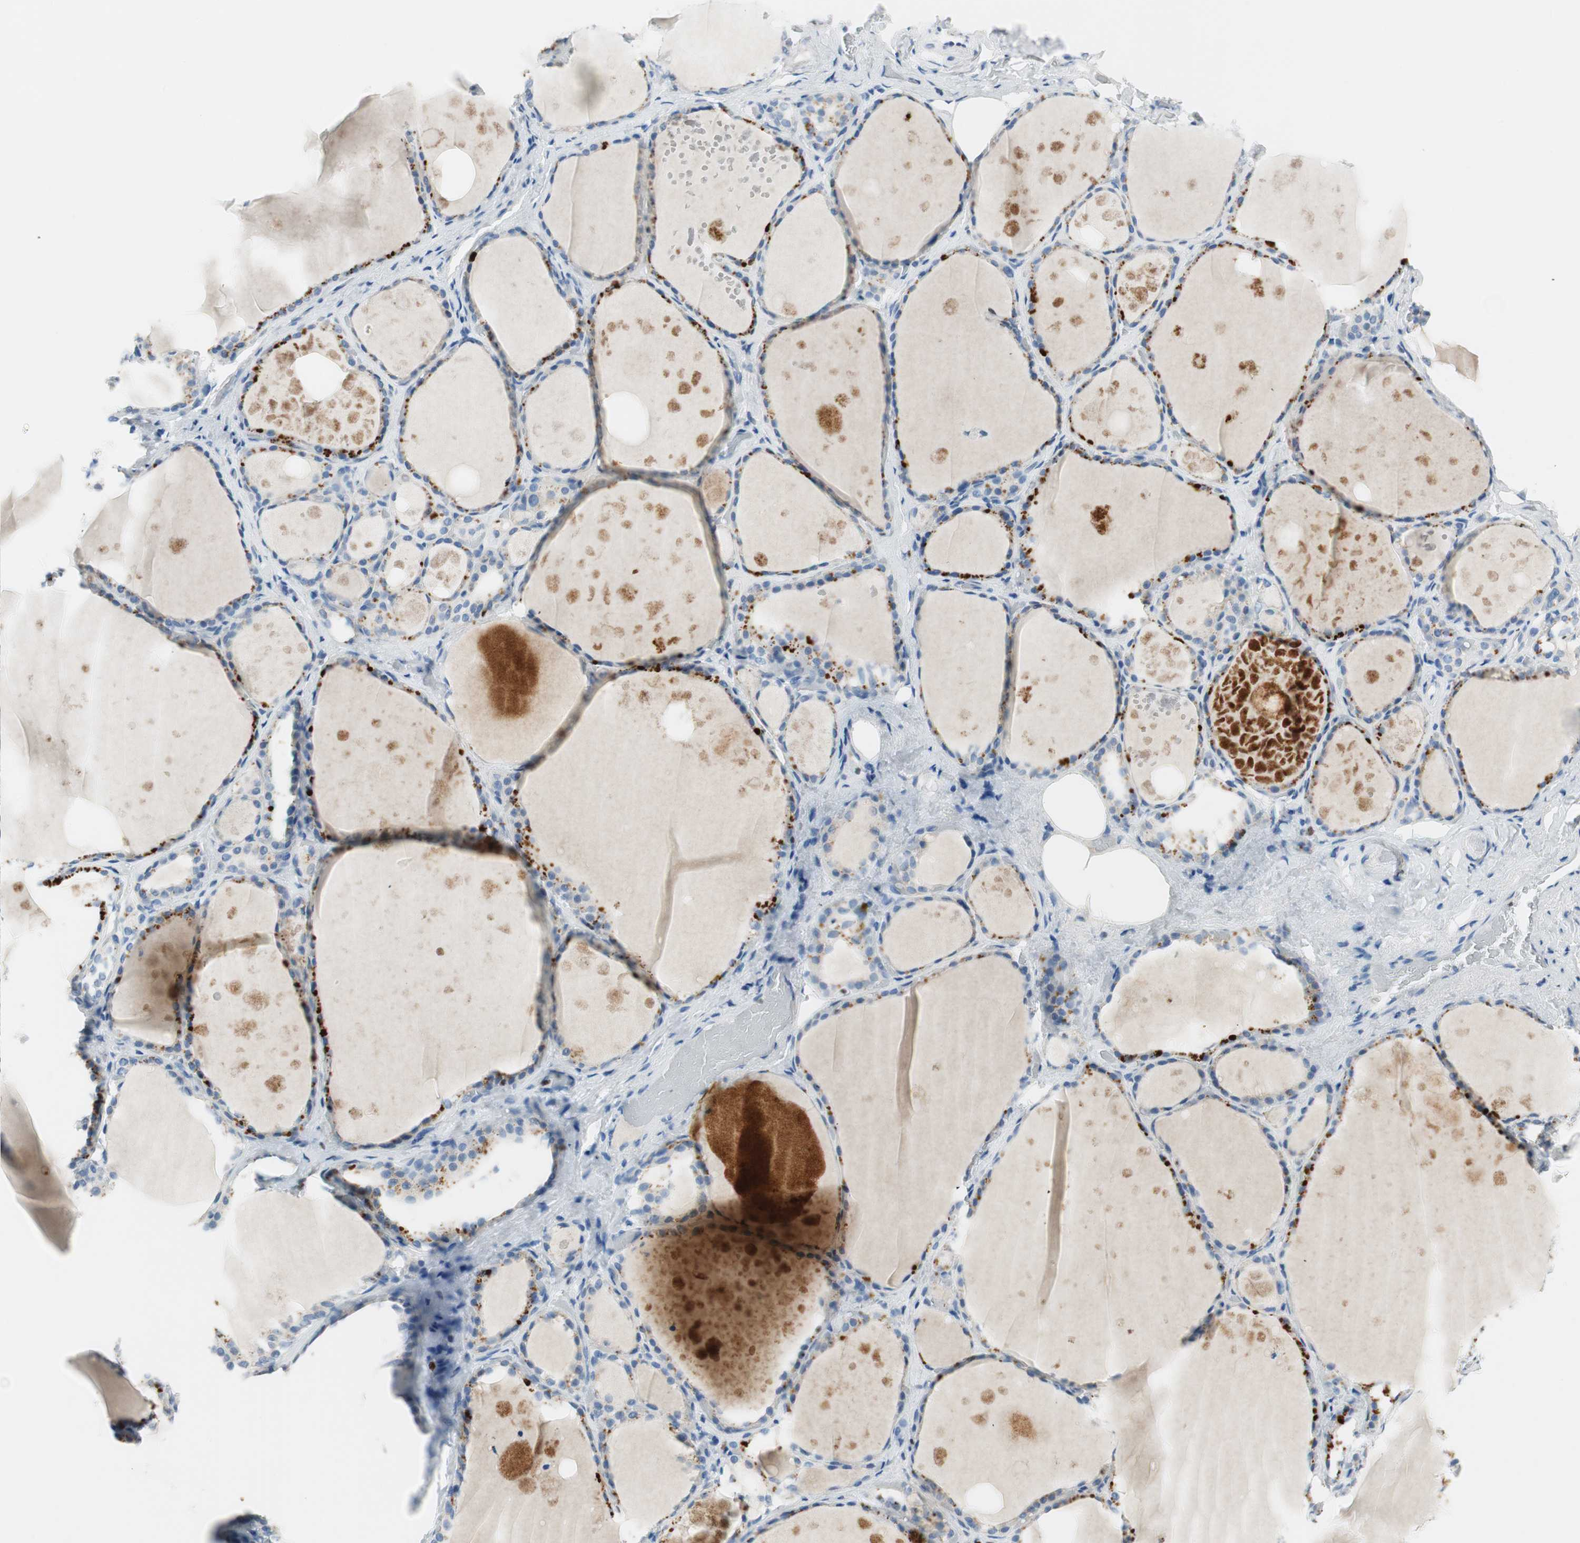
{"staining": {"intensity": "weak", "quantity": "<25%", "location": "nuclear"}, "tissue": "thyroid gland", "cell_type": "Glandular cells", "image_type": "normal", "snomed": [{"axis": "morphology", "description": "Normal tissue, NOS"}, {"axis": "topography", "description": "Thyroid gland"}], "caption": "Glandular cells show no significant expression in benign thyroid gland.", "gene": "EZH2", "patient": {"sex": "male", "age": 61}}